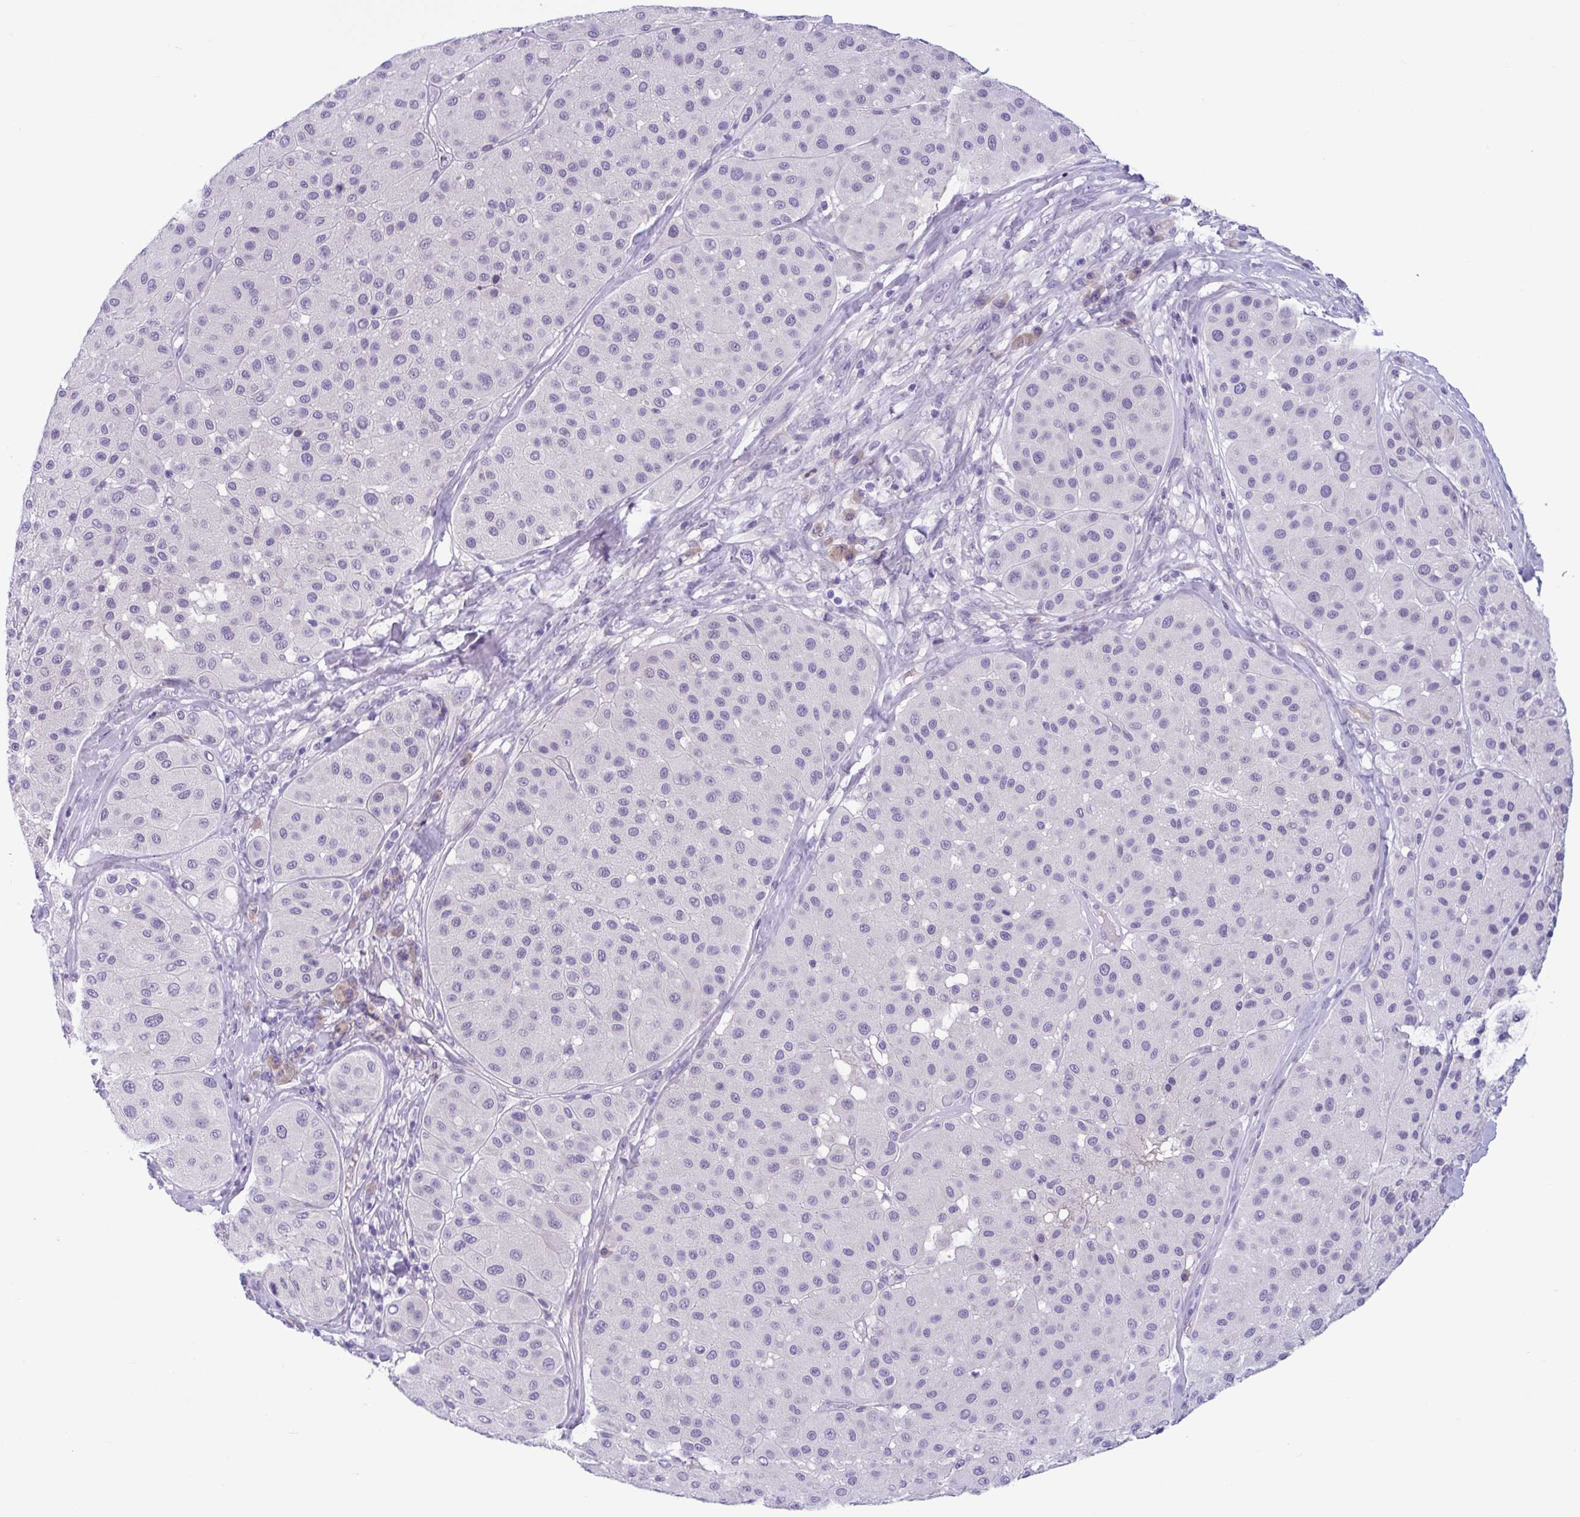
{"staining": {"intensity": "negative", "quantity": "none", "location": "none"}, "tissue": "melanoma", "cell_type": "Tumor cells", "image_type": "cancer", "snomed": [{"axis": "morphology", "description": "Malignant melanoma, Metastatic site"}, {"axis": "topography", "description": "Smooth muscle"}], "caption": "IHC micrograph of neoplastic tissue: human malignant melanoma (metastatic site) stained with DAB displays no significant protein positivity in tumor cells.", "gene": "WNT9B", "patient": {"sex": "male", "age": 41}}